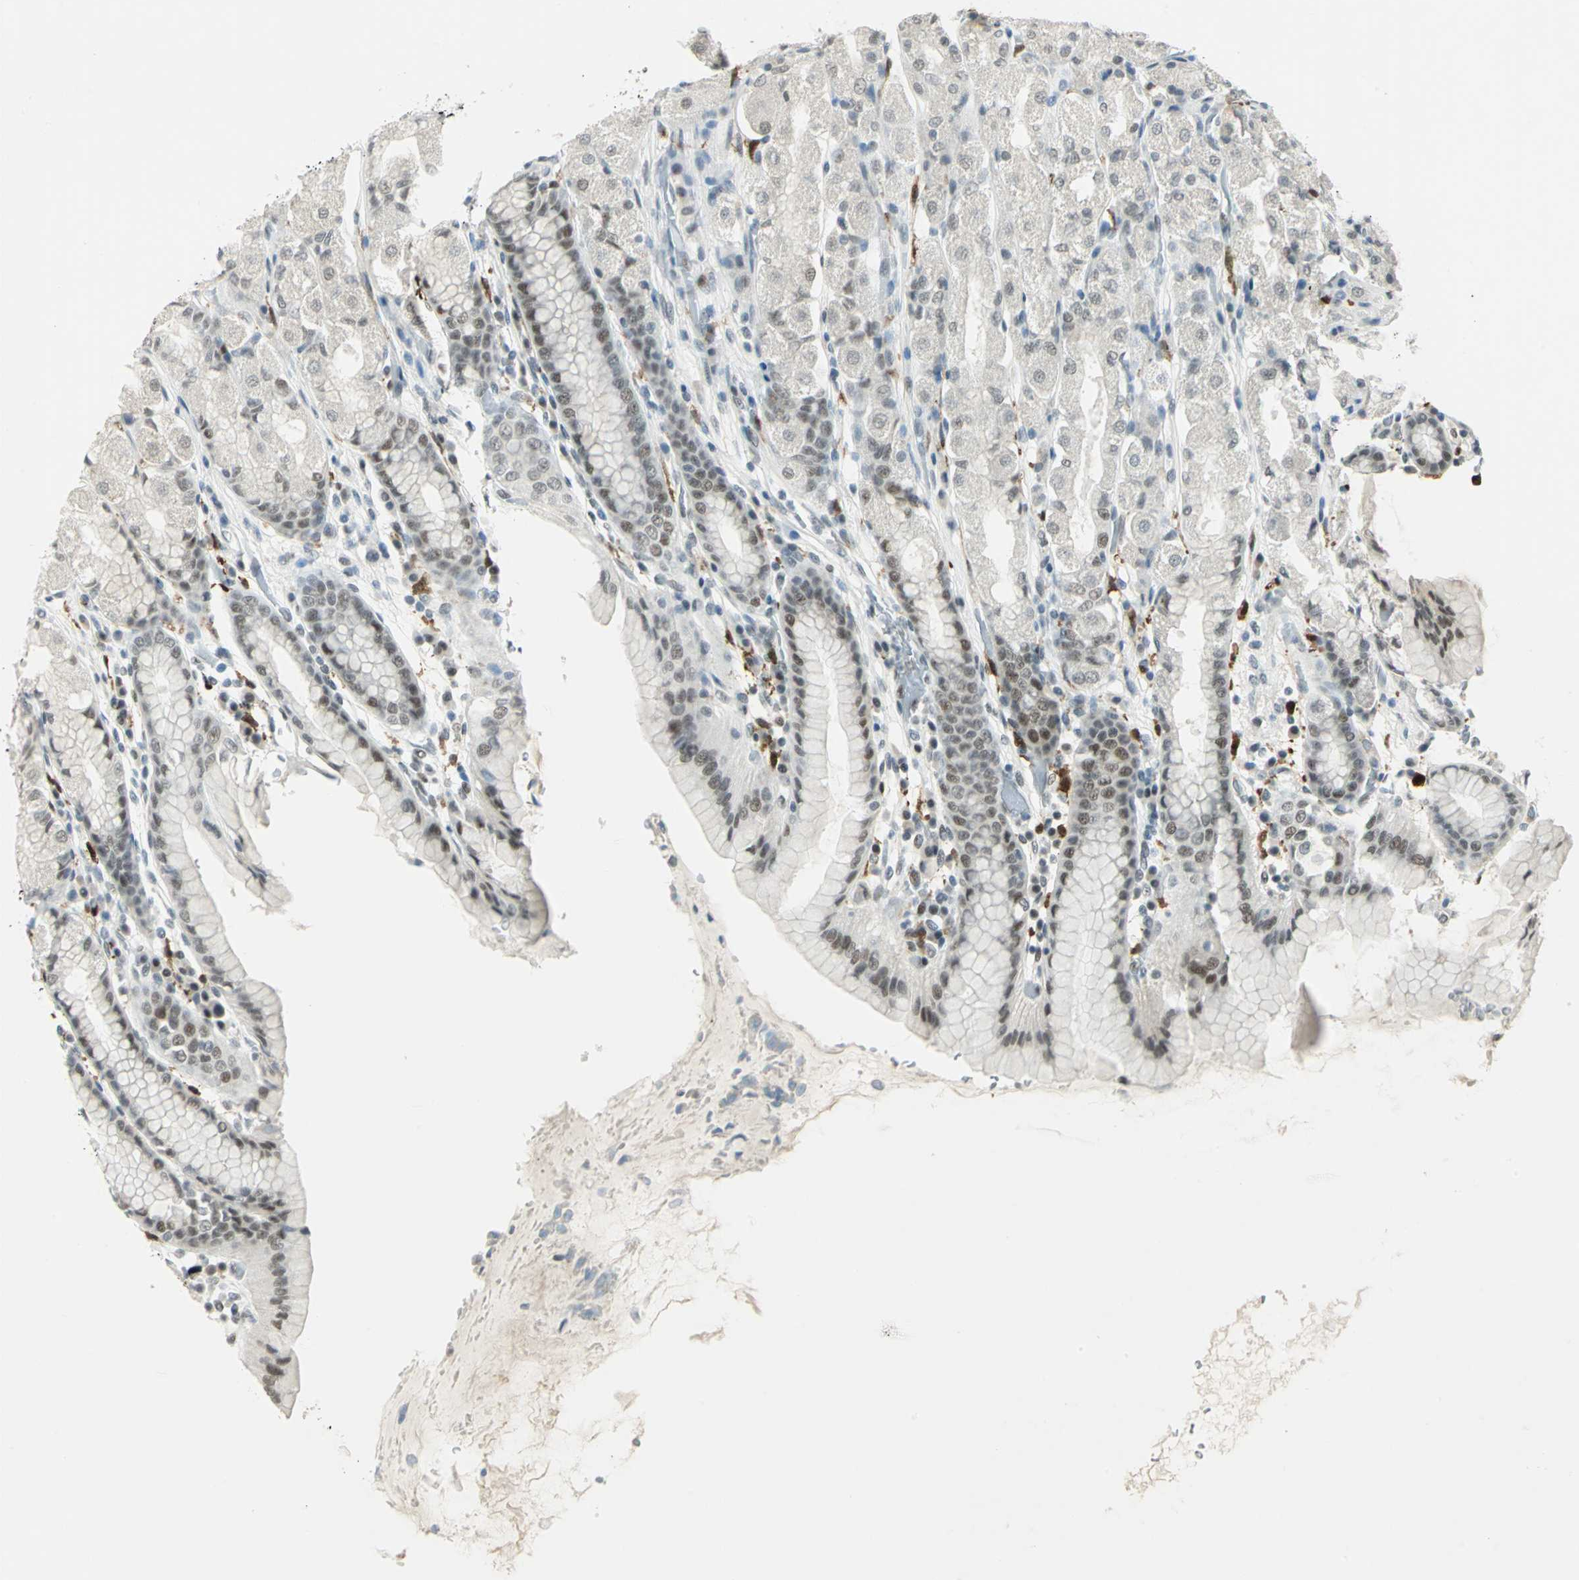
{"staining": {"intensity": "moderate", "quantity": "<25%", "location": "nuclear"}, "tissue": "stomach", "cell_type": "Glandular cells", "image_type": "normal", "snomed": [{"axis": "morphology", "description": "Normal tissue, NOS"}, {"axis": "topography", "description": "Stomach, upper"}], "caption": "Stomach was stained to show a protein in brown. There is low levels of moderate nuclear positivity in about <25% of glandular cells. The staining is performed using DAB brown chromogen to label protein expression. The nuclei are counter-stained blue using hematoxylin.", "gene": "MTMR10", "patient": {"sex": "male", "age": 68}}